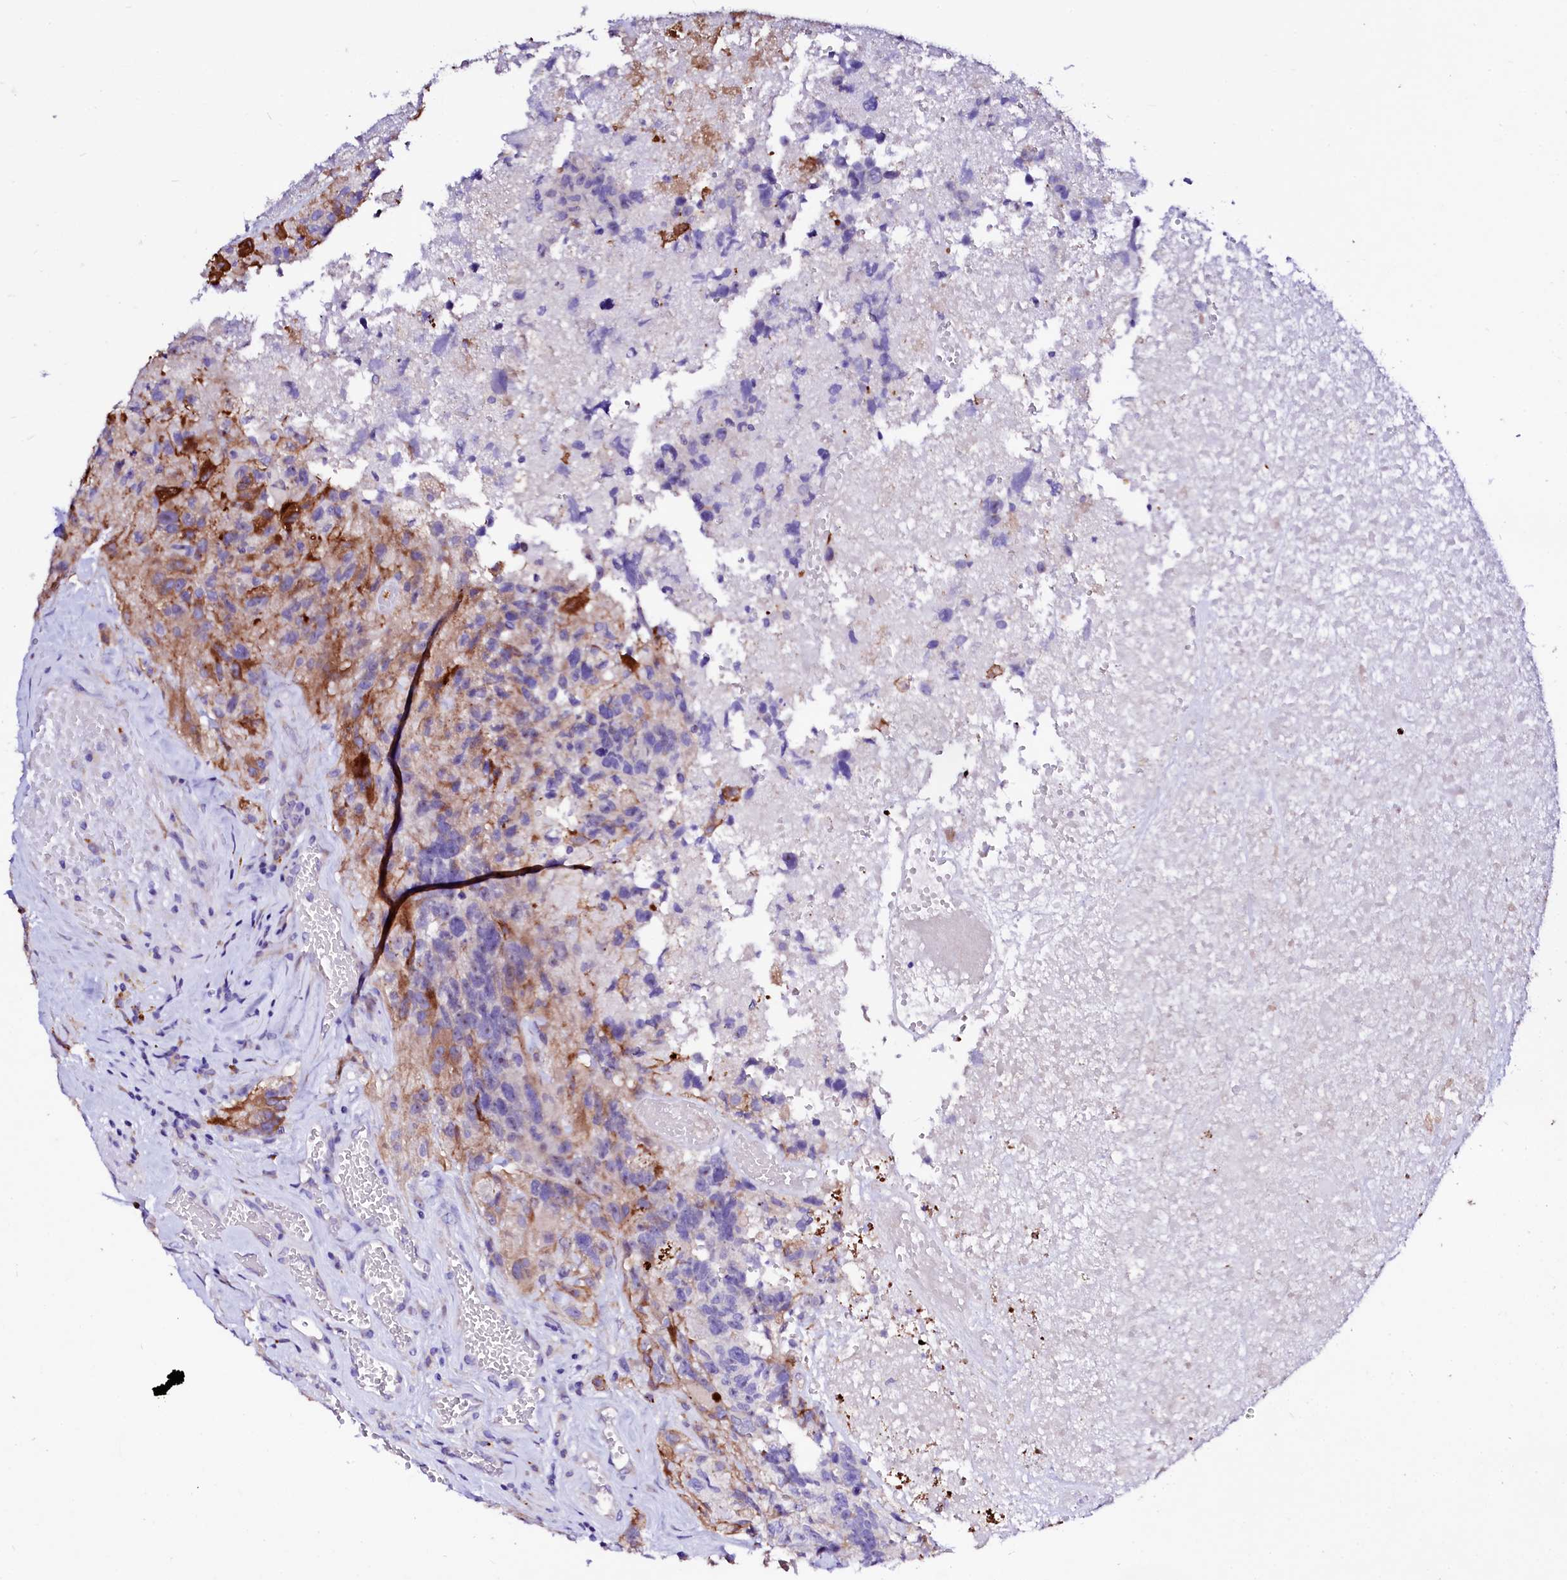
{"staining": {"intensity": "negative", "quantity": "none", "location": "none"}, "tissue": "glioma", "cell_type": "Tumor cells", "image_type": "cancer", "snomed": [{"axis": "morphology", "description": "Glioma, malignant, High grade"}, {"axis": "topography", "description": "Brain"}], "caption": "Immunohistochemistry image of neoplastic tissue: human glioma stained with DAB exhibits no significant protein expression in tumor cells.", "gene": "BTBD16", "patient": {"sex": "male", "age": 69}}